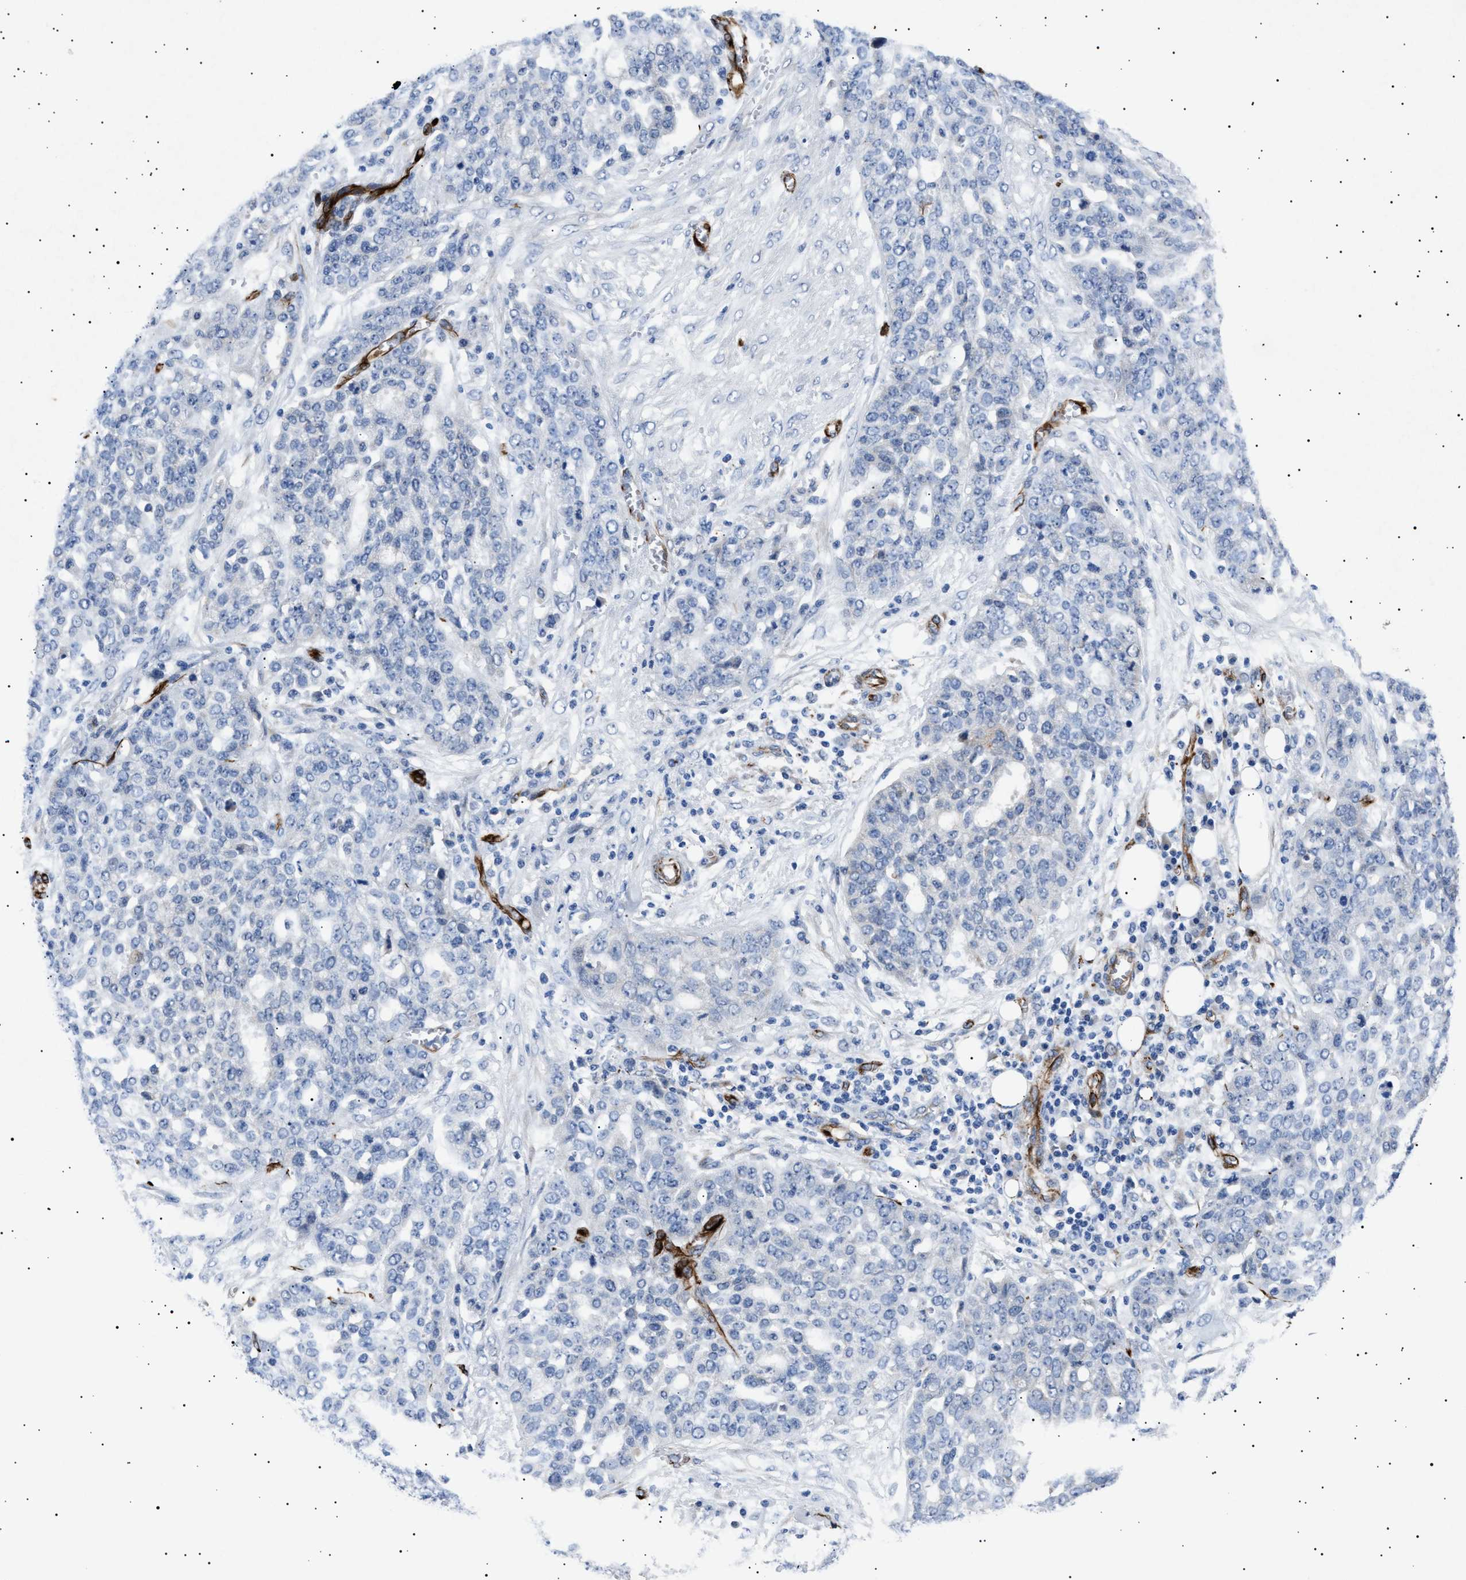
{"staining": {"intensity": "negative", "quantity": "none", "location": "none"}, "tissue": "ovarian cancer", "cell_type": "Tumor cells", "image_type": "cancer", "snomed": [{"axis": "morphology", "description": "Cystadenocarcinoma, serous, NOS"}, {"axis": "topography", "description": "Soft tissue"}, {"axis": "topography", "description": "Ovary"}], "caption": "Serous cystadenocarcinoma (ovarian) stained for a protein using IHC displays no staining tumor cells.", "gene": "OLFML2A", "patient": {"sex": "female", "age": 57}}